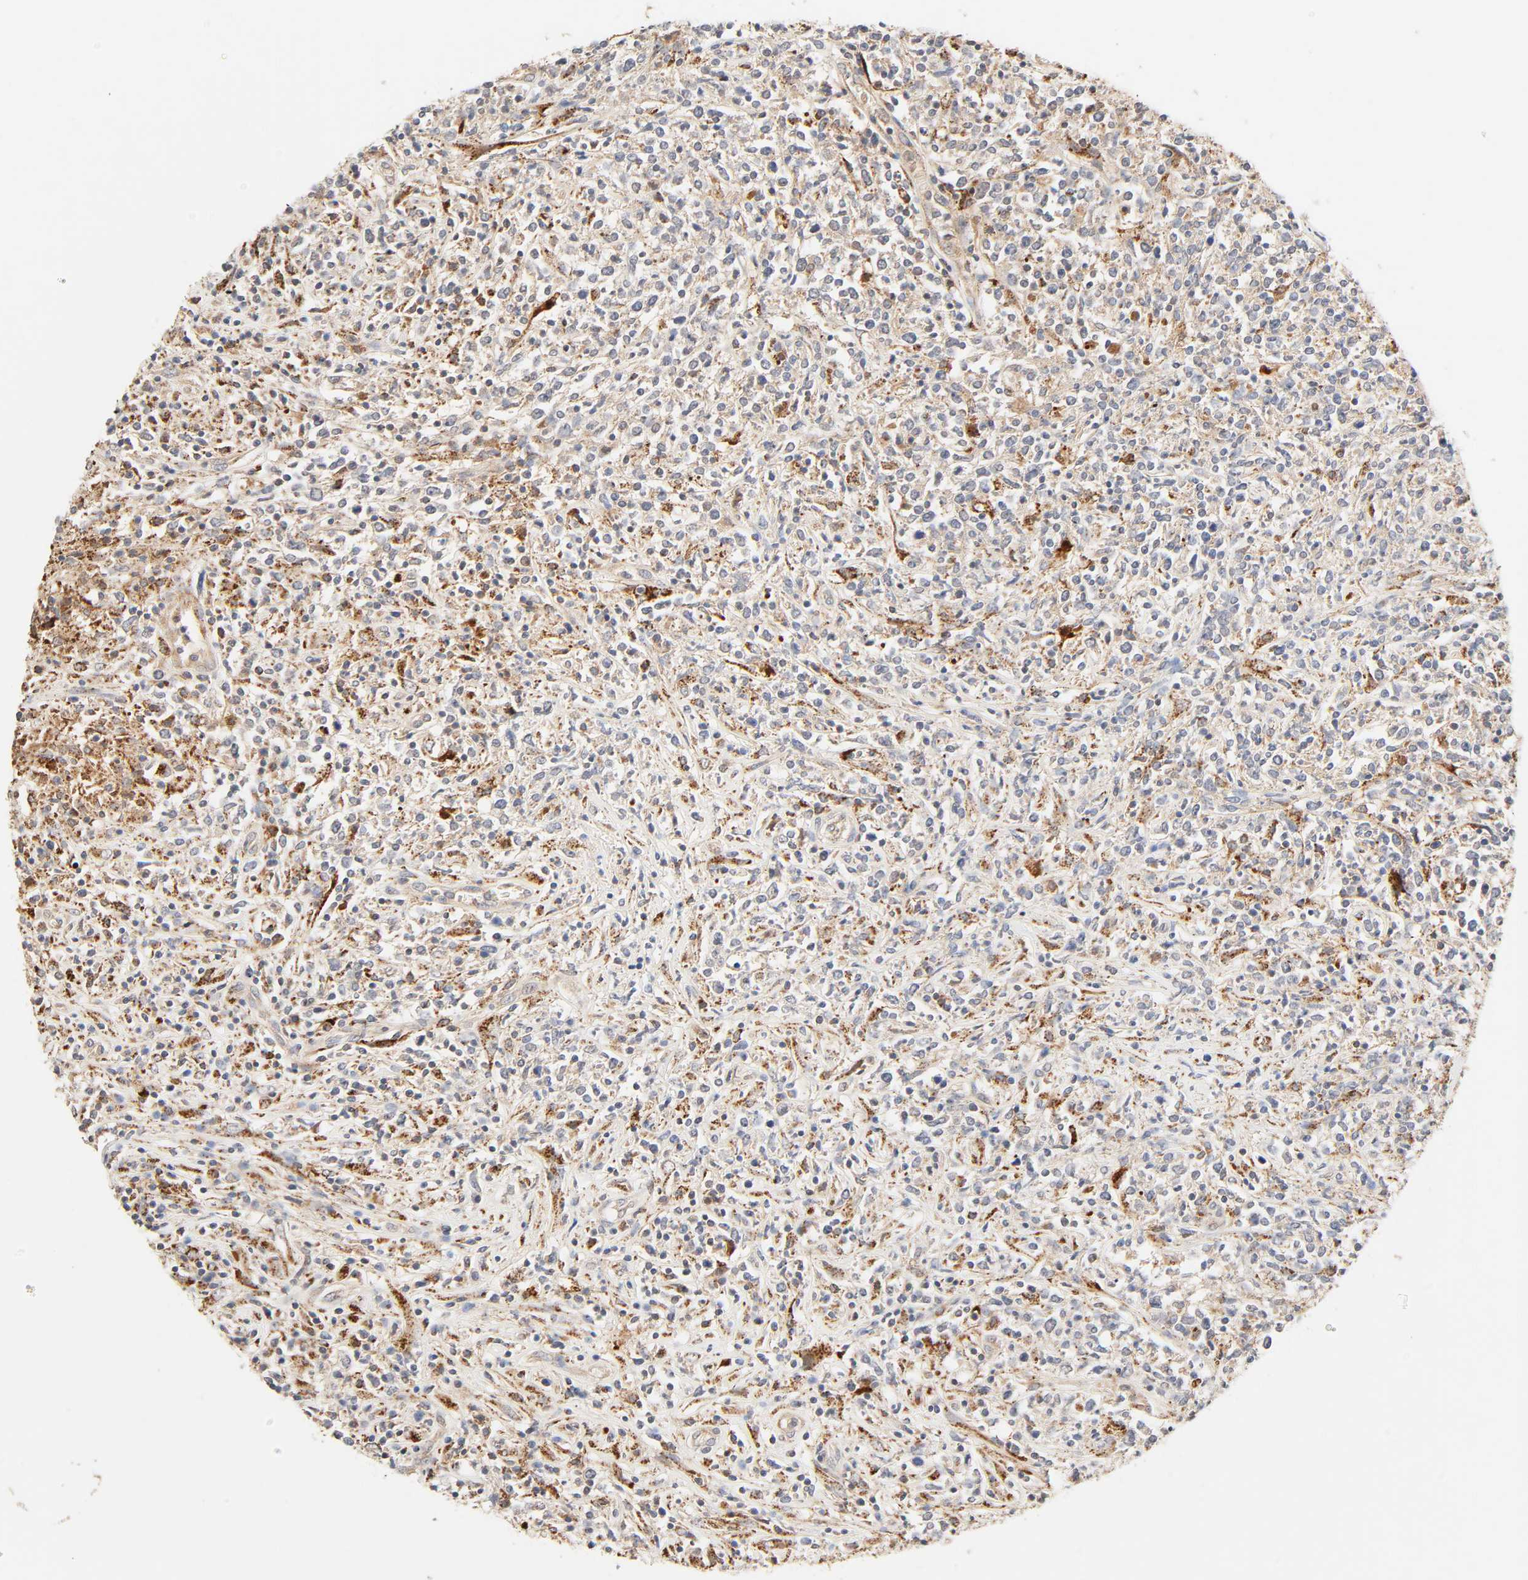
{"staining": {"intensity": "moderate", "quantity": ">75%", "location": "cytoplasmic/membranous"}, "tissue": "lymphoma", "cell_type": "Tumor cells", "image_type": "cancer", "snomed": [{"axis": "morphology", "description": "Malignant lymphoma, non-Hodgkin's type, High grade"}, {"axis": "topography", "description": "Lymph node"}], "caption": "Lymphoma stained with IHC demonstrates moderate cytoplasmic/membranous positivity in approximately >75% of tumor cells.", "gene": "MAPK6", "patient": {"sex": "female", "age": 84}}